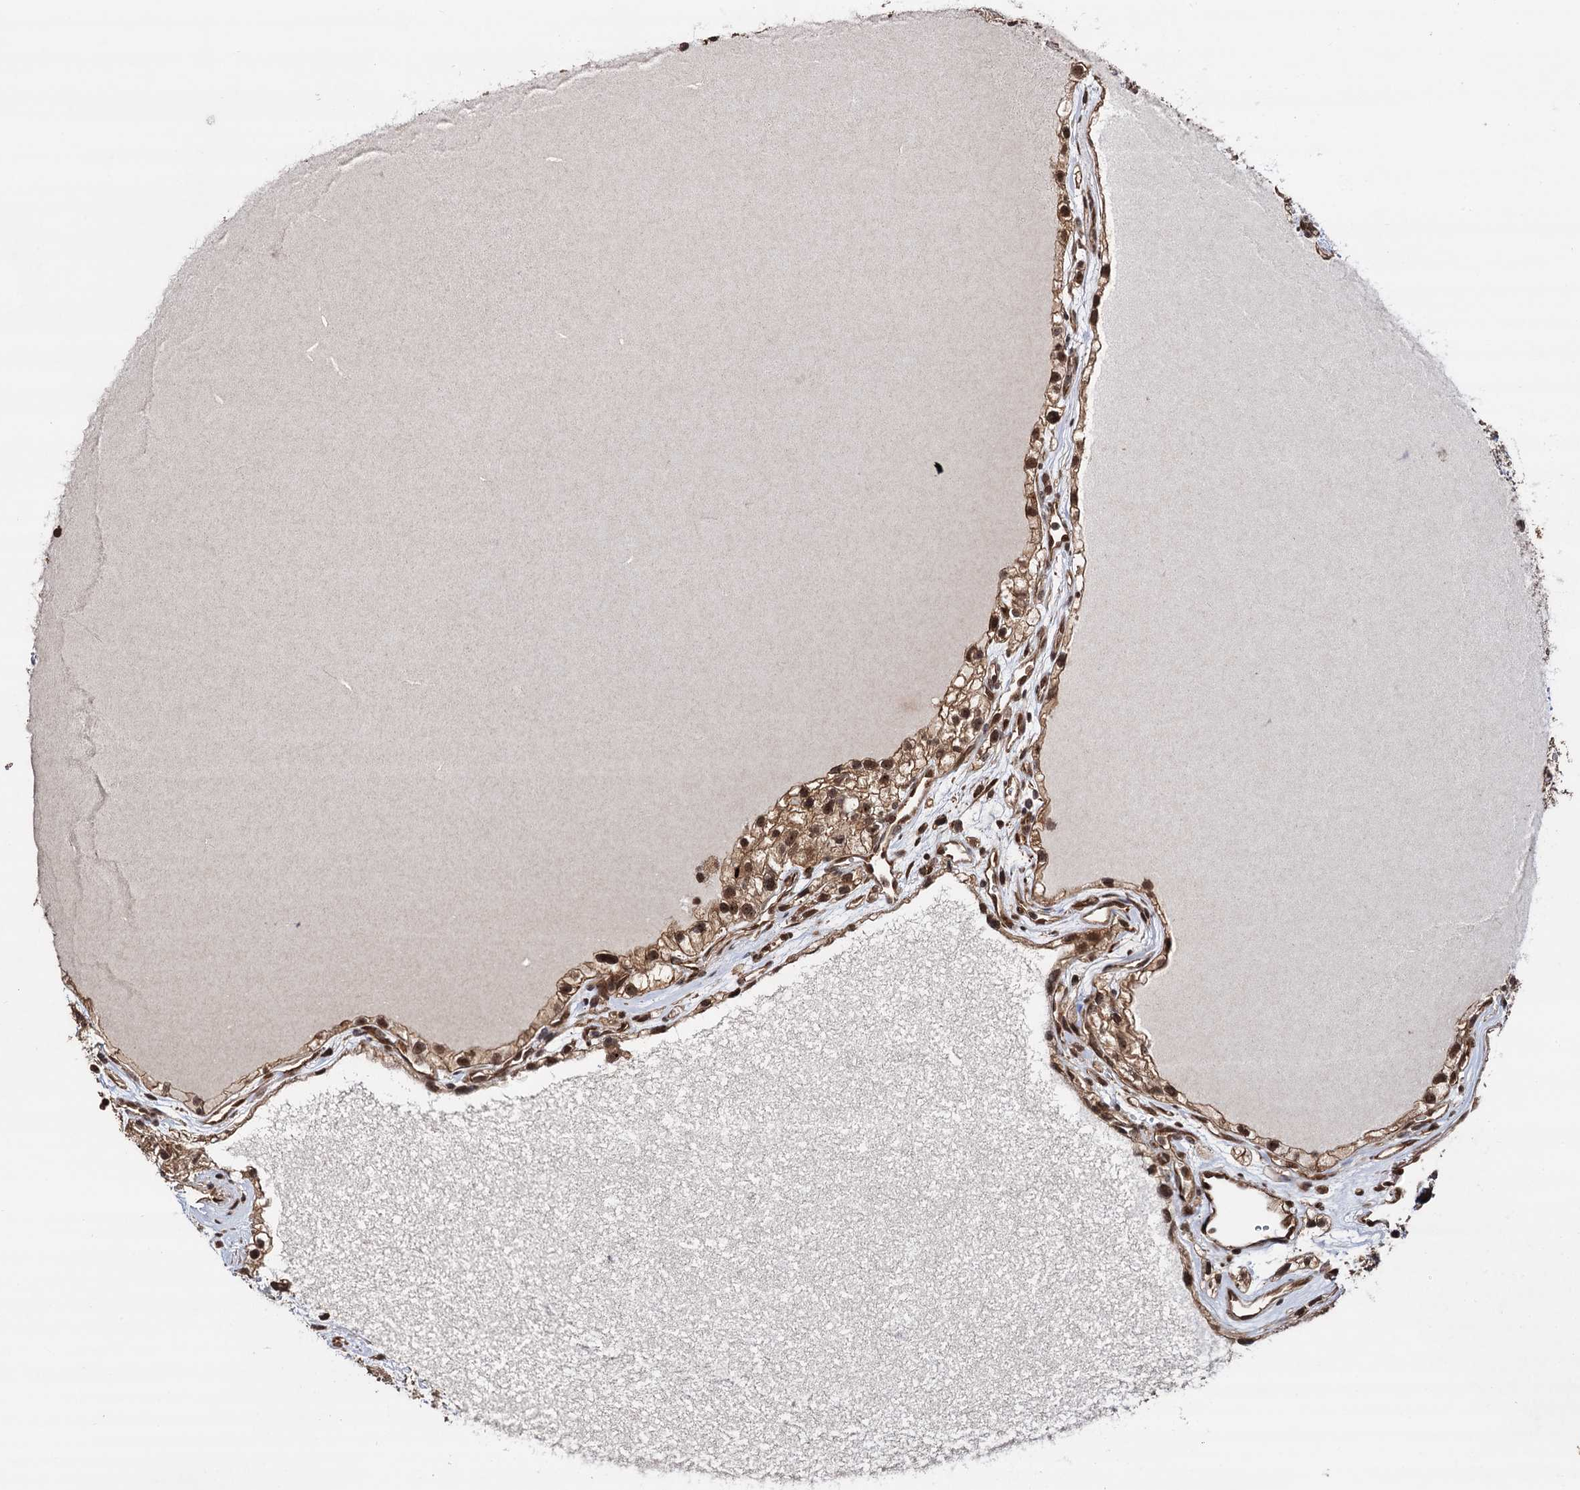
{"staining": {"intensity": "strong", "quantity": ">75%", "location": "cytoplasmic/membranous,nuclear"}, "tissue": "renal cancer", "cell_type": "Tumor cells", "image_type": "cancer", "snomed": [{"axis": "morphology", "description": "Adenocarcinoma, NOS"}, {"axis": "topography", "description": "Kidney"}], "caption": "Immunohistochemical staining of human renal cancer (adenocarcinoma) demonstrates high levels of strong cytoplasmic/membranous and nuclear protein expression in approximately >75% of tumor cells.", "gene": "PIGB", "patient": {"sex": "female", "age": 57}}